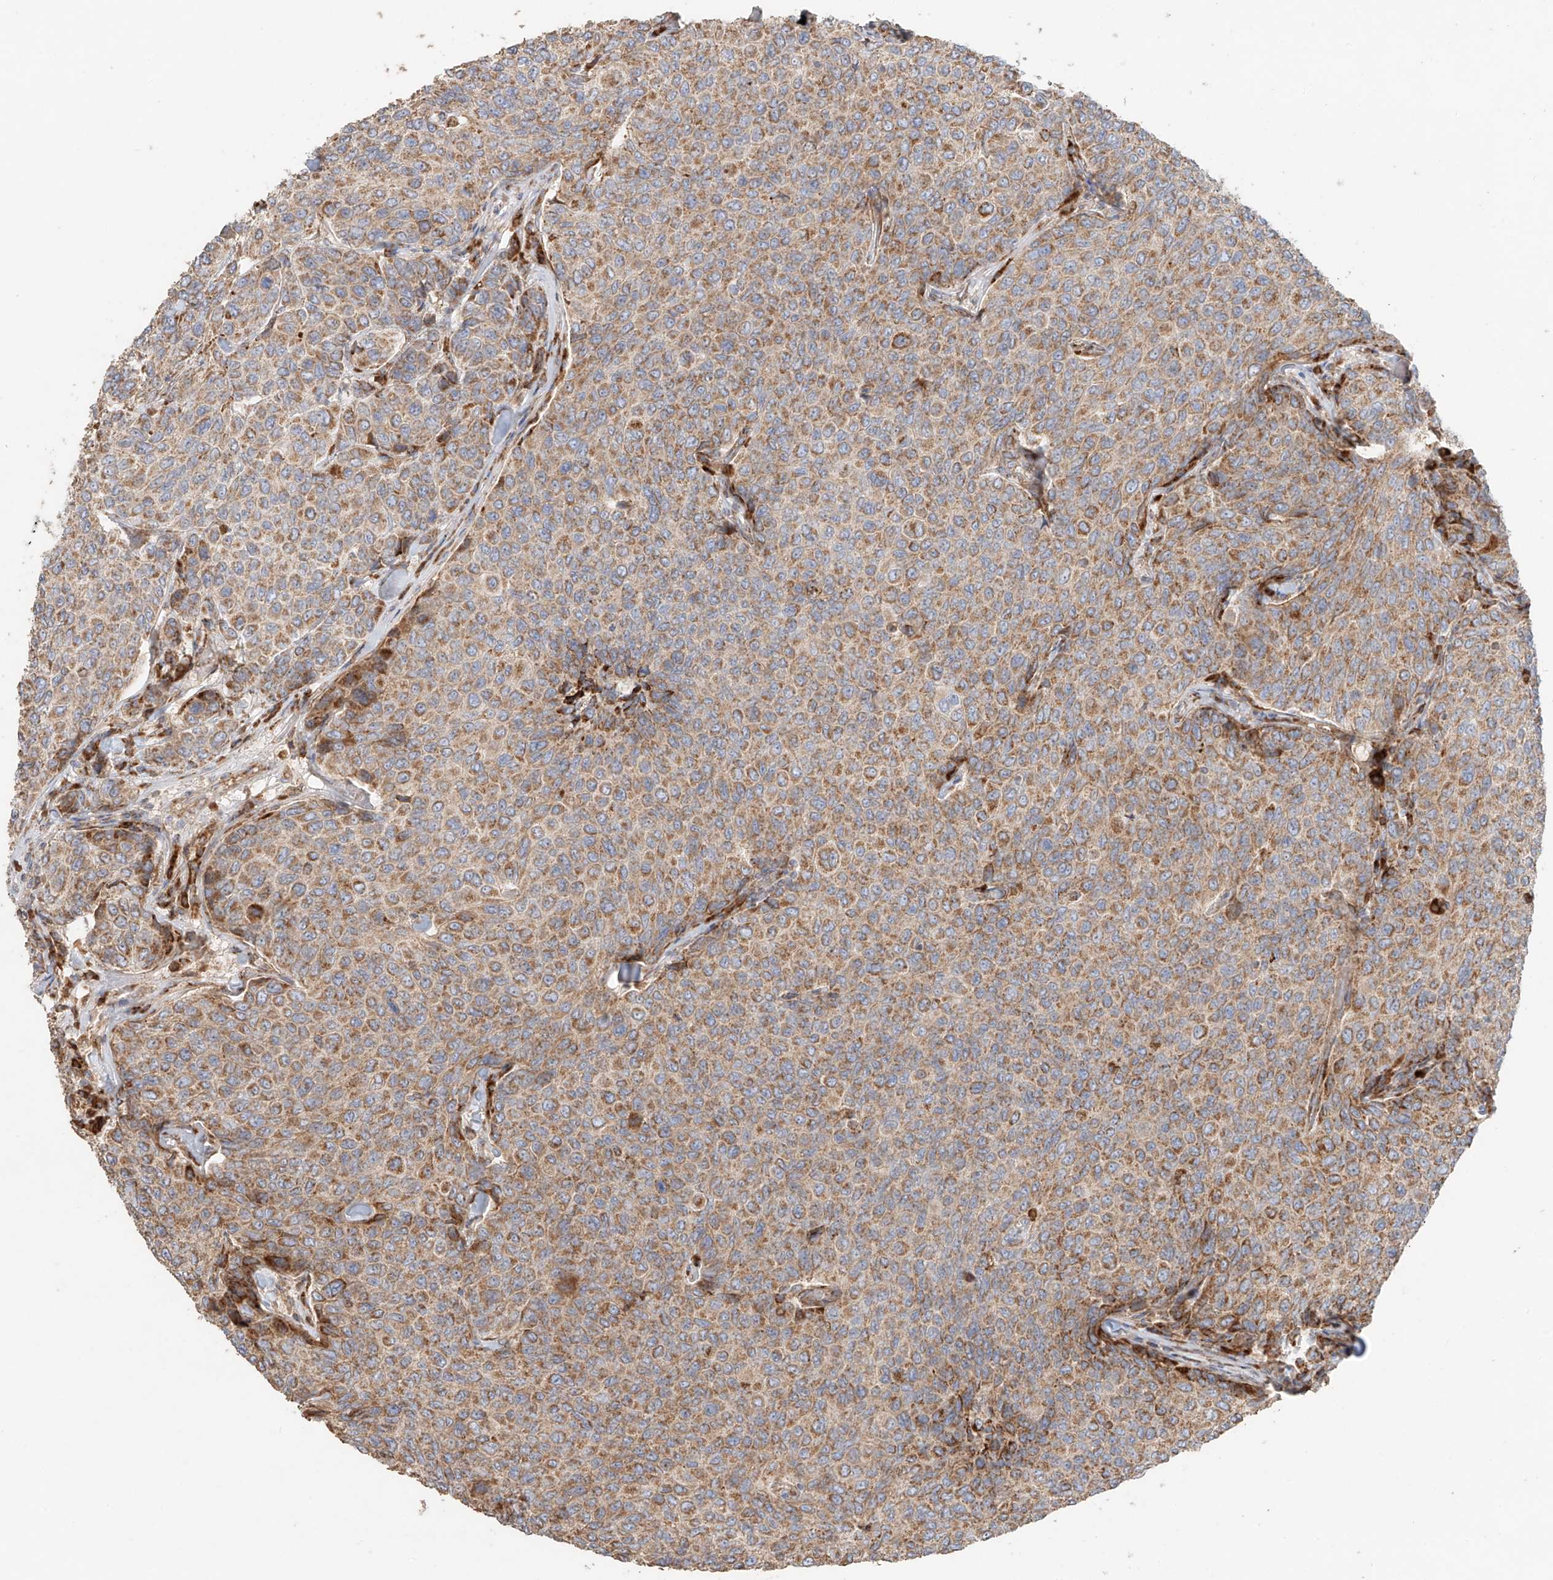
{"staining": {"intensity": "moderate", "quantity": ">75%", "location": "cytoplasmic/membranous"}, "tissue": "breast cancer", "cell_type": "Tumor cells", "image_type": "cancer", "snomed": [{"axis": "morphology", "description": "Duct carcinoma"}, {"axis": "topography", "description": "Breast"}], "caption": "A histopathology image of human breast cancer (invasive ductal carcinoma) stained for a protein displays moderate cytoplasmic/membranous brown staining in tumor cells. (DAB IHC, brown staining for protein, blue staining for nuclei).", "gene": "COLGALT2", "patient": {"sex": "female", "age": 55}}